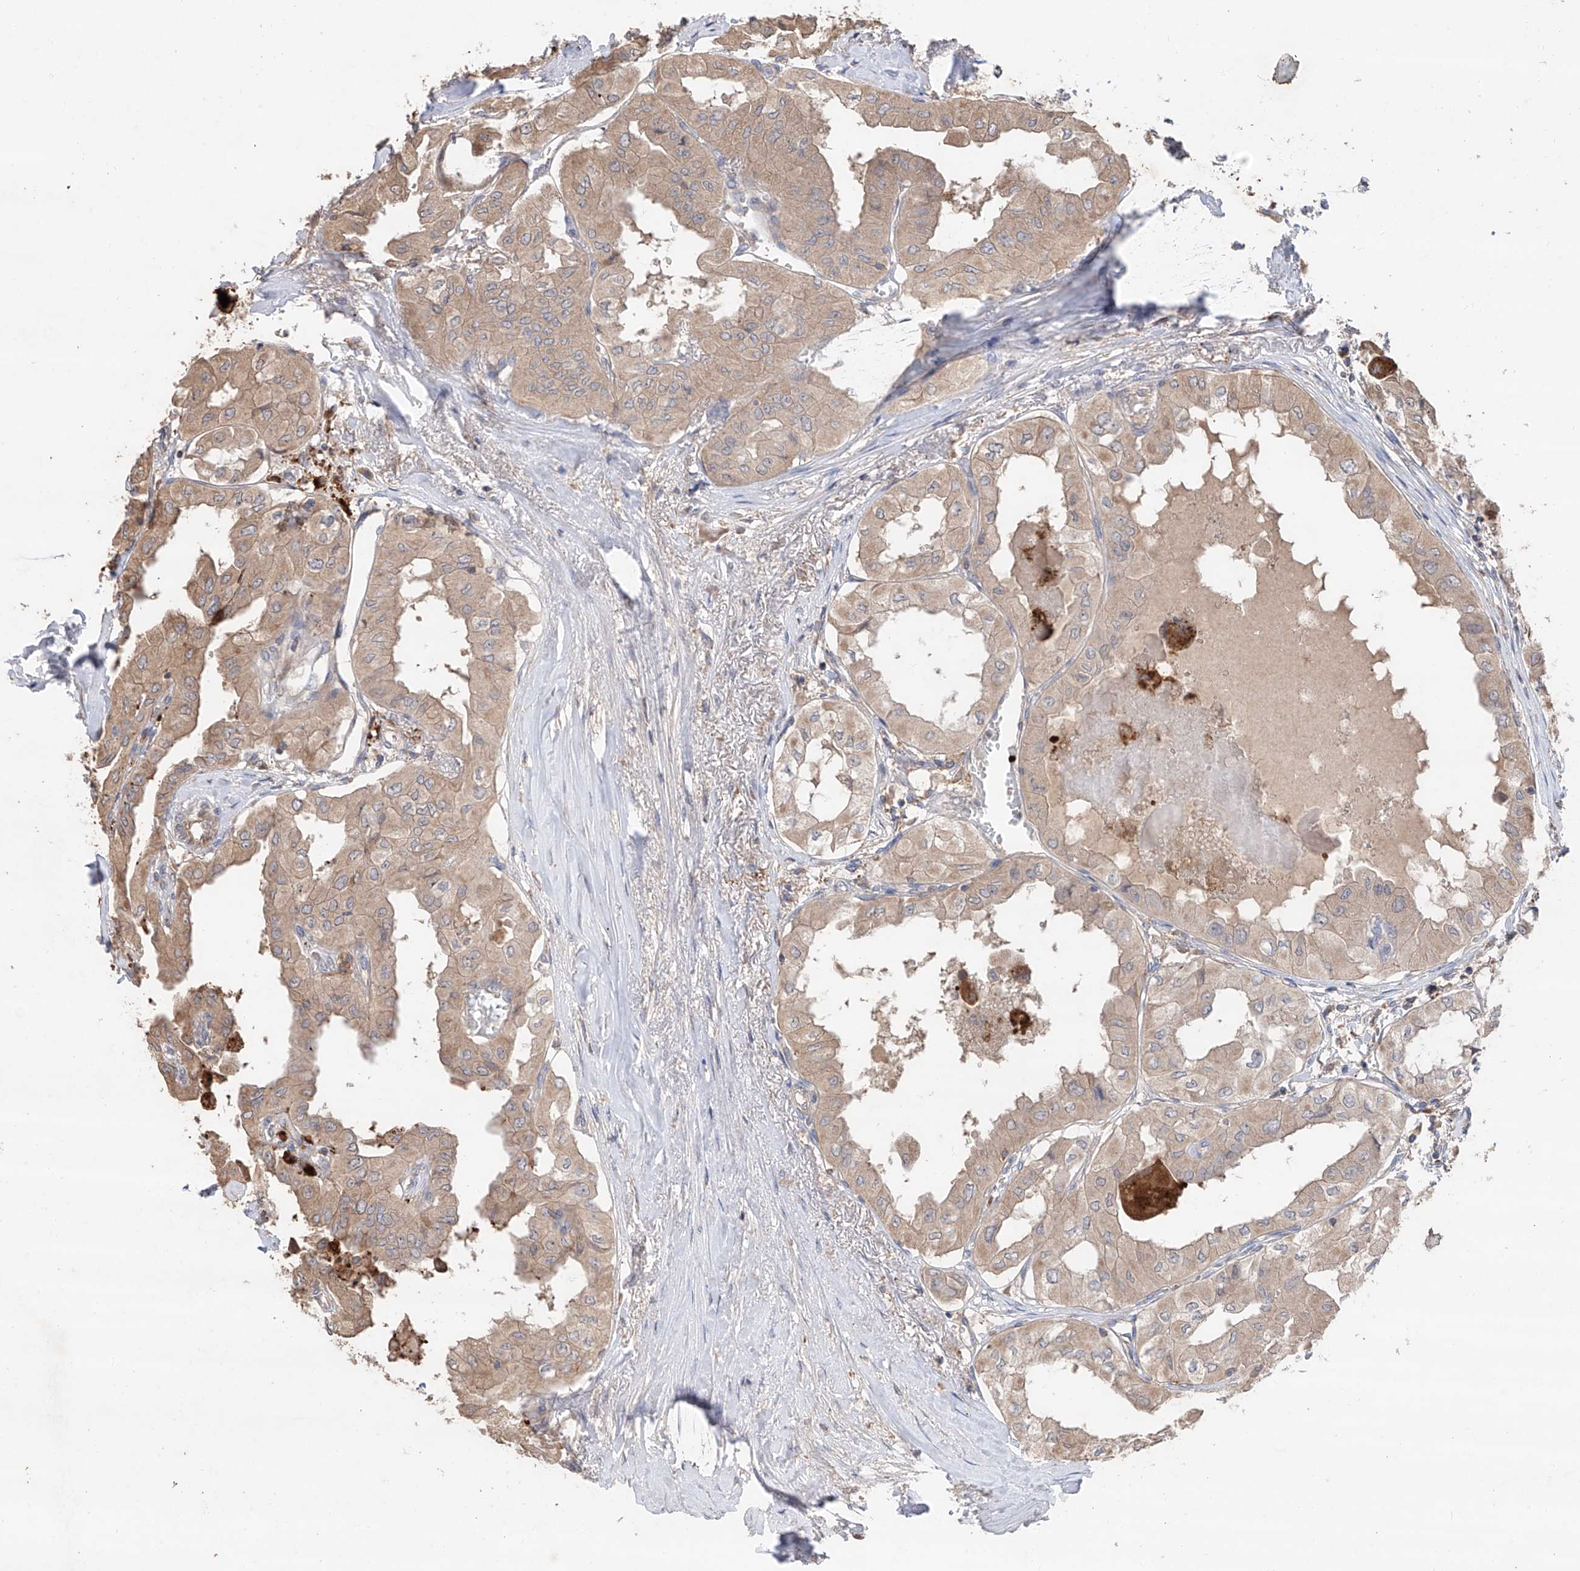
{"staining": {"intensity": "weak", "quantity": ">75%", "location": "cytoplasmic/membranous"}, "tissue": "thyroid cancer", "cell_type": "Tumor cells", "image_type": "cancer", "snomed": [{"axis": "morphology", "description": "Papillary adenocarcinoma, NOS"}, {"axis": "topography", "description": "Thyroid gland"}], "caption": "This is an image of immunohistochemistry staining of thyroid cancer, which shows weak expression in the cytoplasmic/membranous of tumor cells.", "gene": "EDN1", "patient": {"sex": "female", "age": 59}}